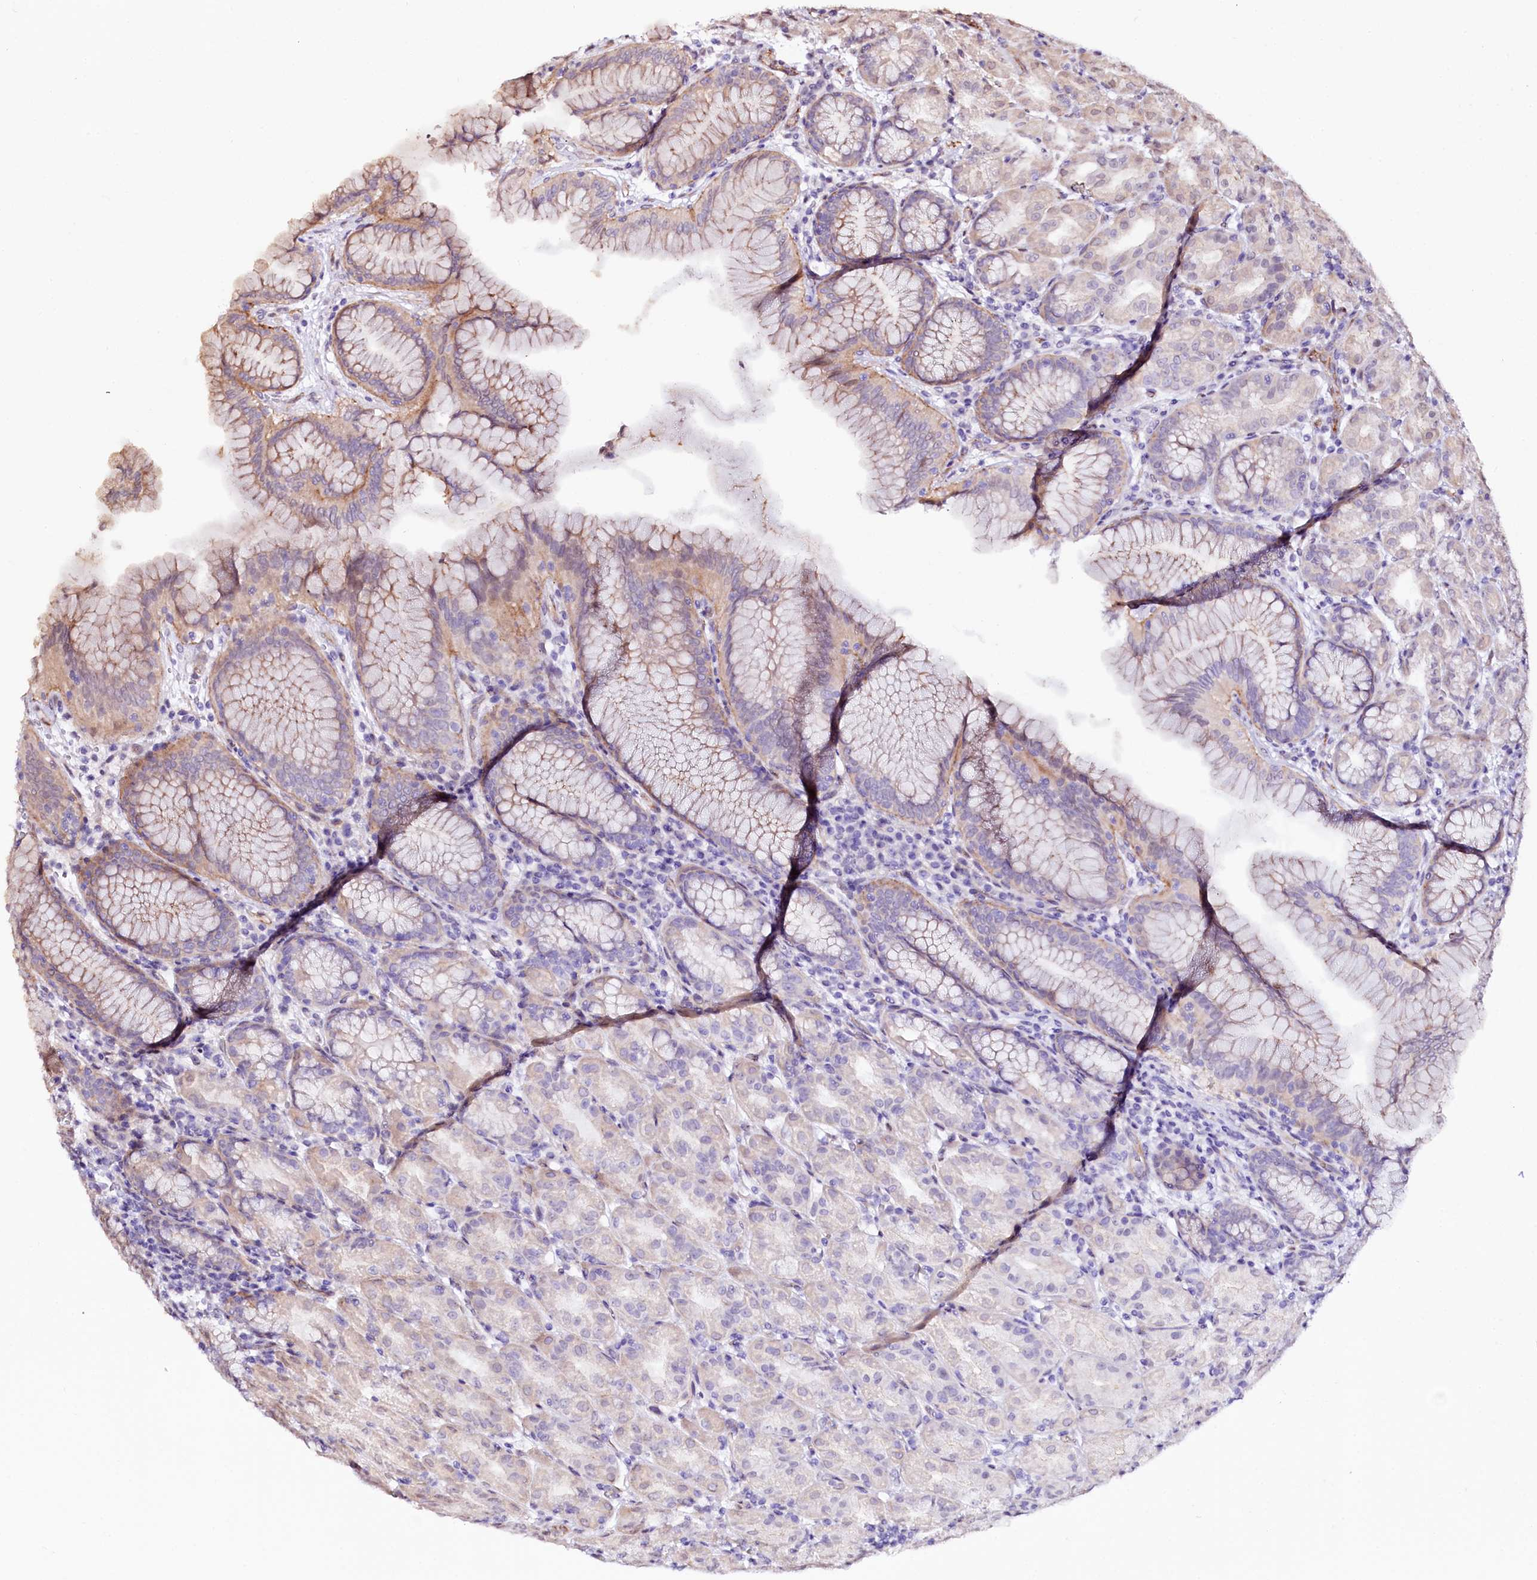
{"staining": {"intensity": "moderate", "quantity": "<25%", "location": "cytoplasmic/membranous"}, "tissue": "stomach", "cell_type": "Glandular cells", "image_type": "normal", "snomed": [{"axis": "morphology", "description": "Normal tissue, NOS"}, {"axis": "topography", "description": "Stomach"}], "caption": "Unremarkable stomach displays moderate cytoplasmic/membranous expression in about <25% of glandular cells, visualized by immunohistochemistry. Ihc stains the protein in brown and the nuclei are stained blue.", "gene": "ST7", "patient": {"sex": "female", "age": 79}}